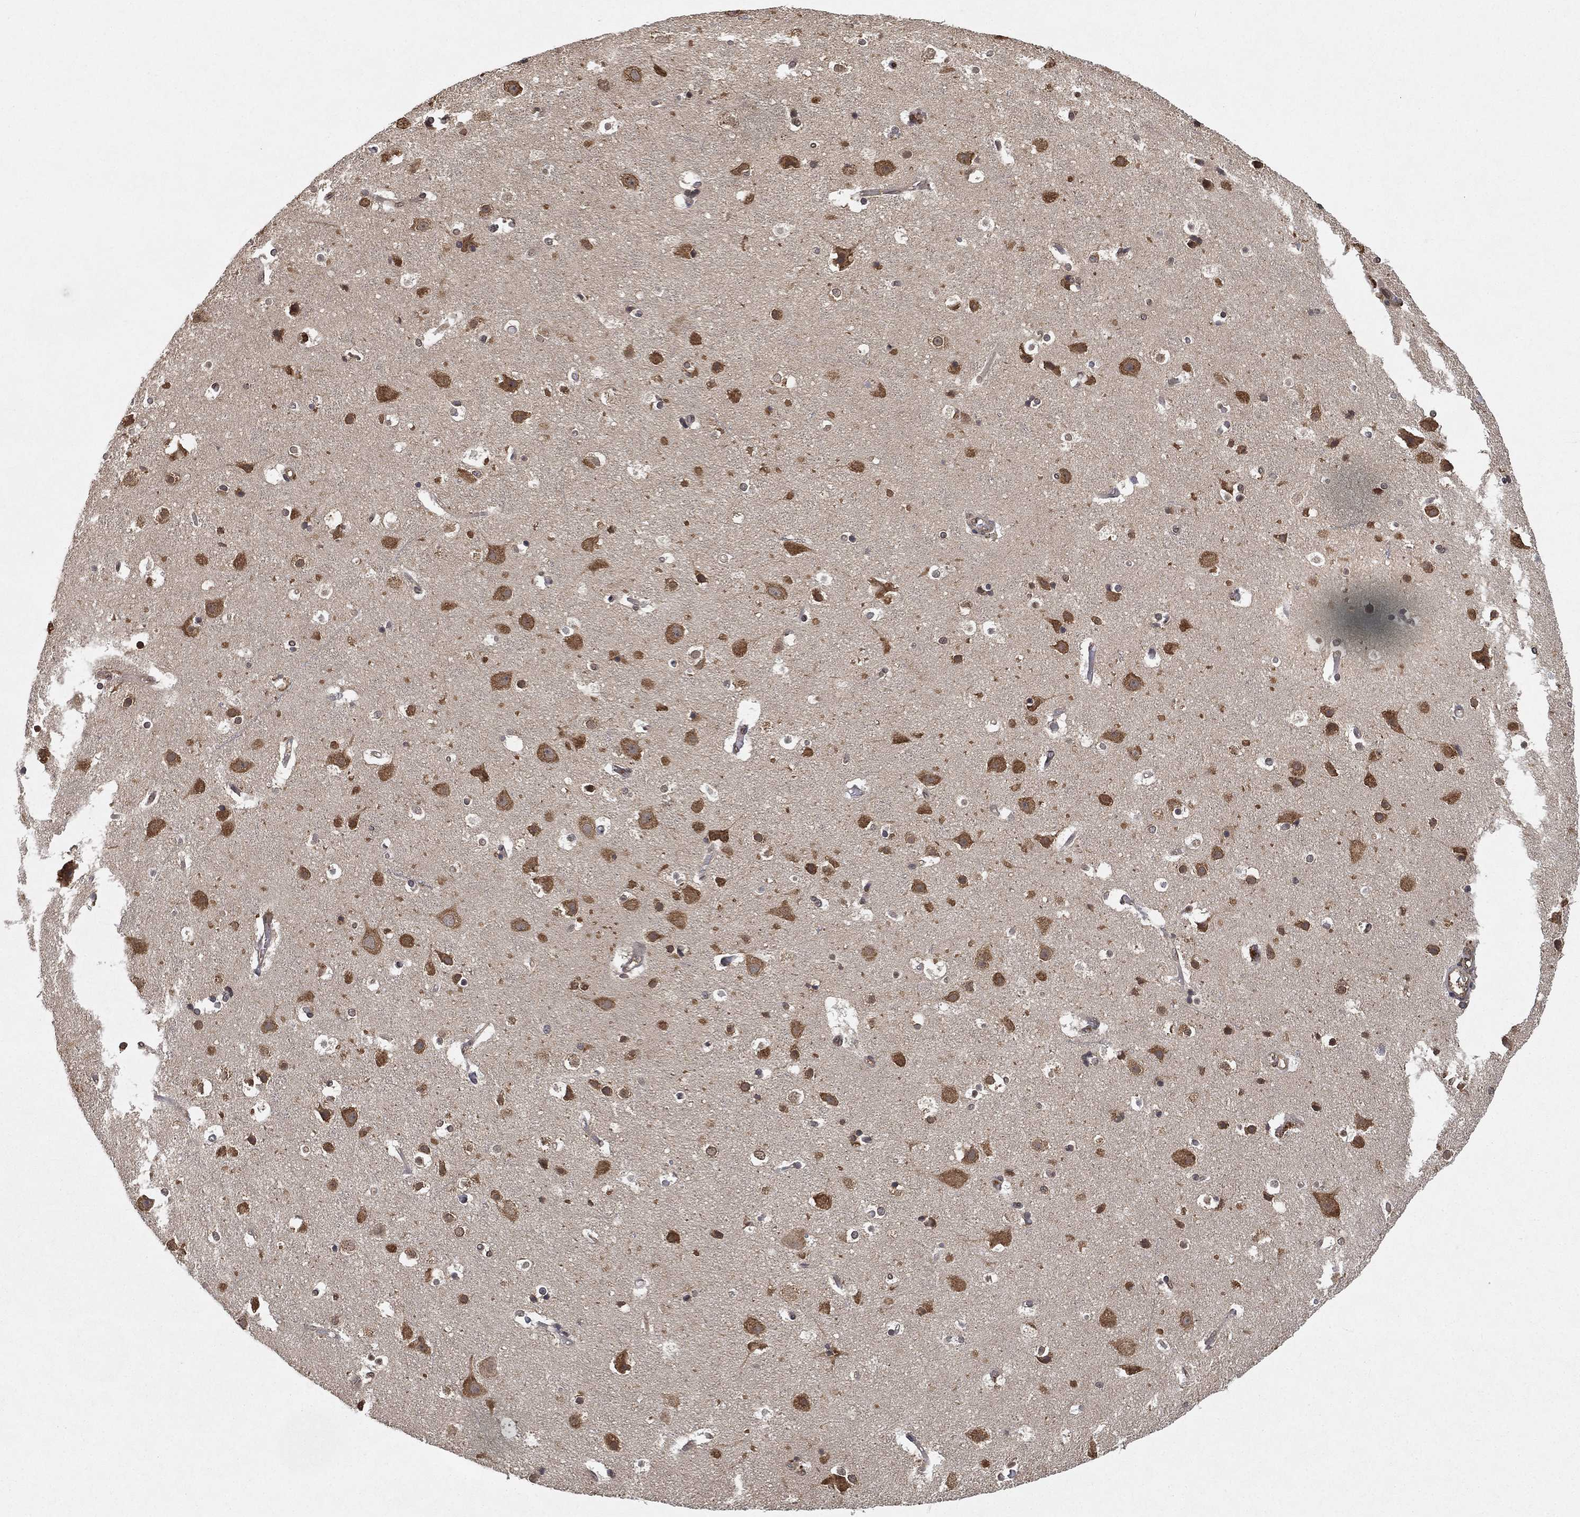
{"staining": {"intensity": "negative", "quantity": "none", "location": "none"}, "tissue": "cerebral cortex", "cell_type": "Endothelial cells", "image_type": "normal", "snomed": [{"axis": "morphology", "description": "Normal tissue, NOS"}, {"axis": "topography", "description": "Cerebral cortex"}], "caption": "Endothelial cells show no significant protein positivity in benign cerebral cortex. (Stains: DAB IHC with hematoxylin counter stain, Microscopy: brightfield microscopy at high magnification).", "gene": "UBA5", "patient": {"sex": "female", "age": 52}}